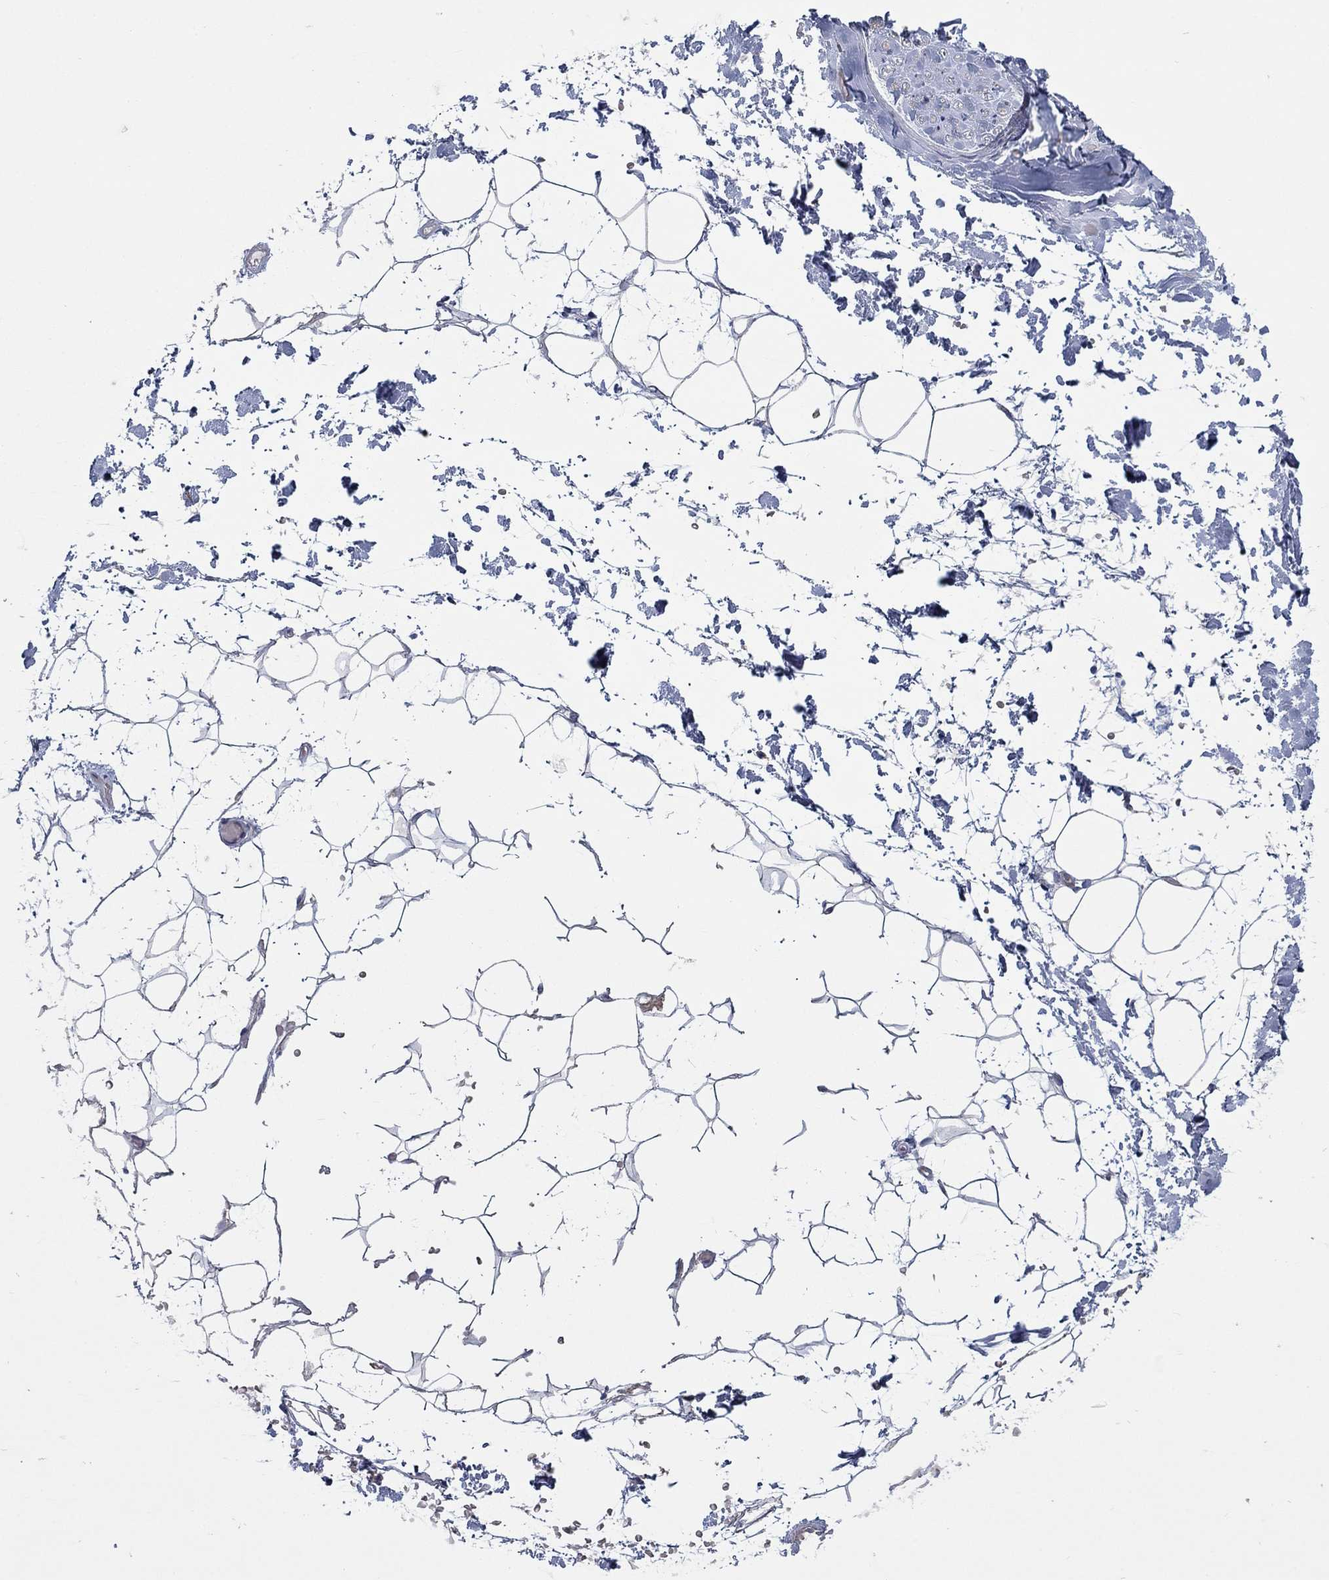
{"staining": {"intensity": "negative", "quantity": "none", "location": "none"}, "tissue": "adipose tissue", "cell_type": "Adipocytes", "image_type": "normal", "snomed": [{"axis": "morphology", "description": "Normal tissue, NOS"}, {"axis": "topography", "description": "Skin"}, {"axis": "topography", "description": "Peripheral nerve tissue"}], "caption": "High magnification brightfield microscopy of normal adipose tissue stained with DAB (3,3'-diaminobenzidine) (brown) and counterstained with hematoxylin (blue): adipocytes show no significant expression. The staining was performed using DAB to visualize the protein expression in brown, while the nuclei were stained in blue with hematoxylin (Magnification: 20x).", "gene": "TMEM59", "patient": {"sex": "female", "age": 56}}